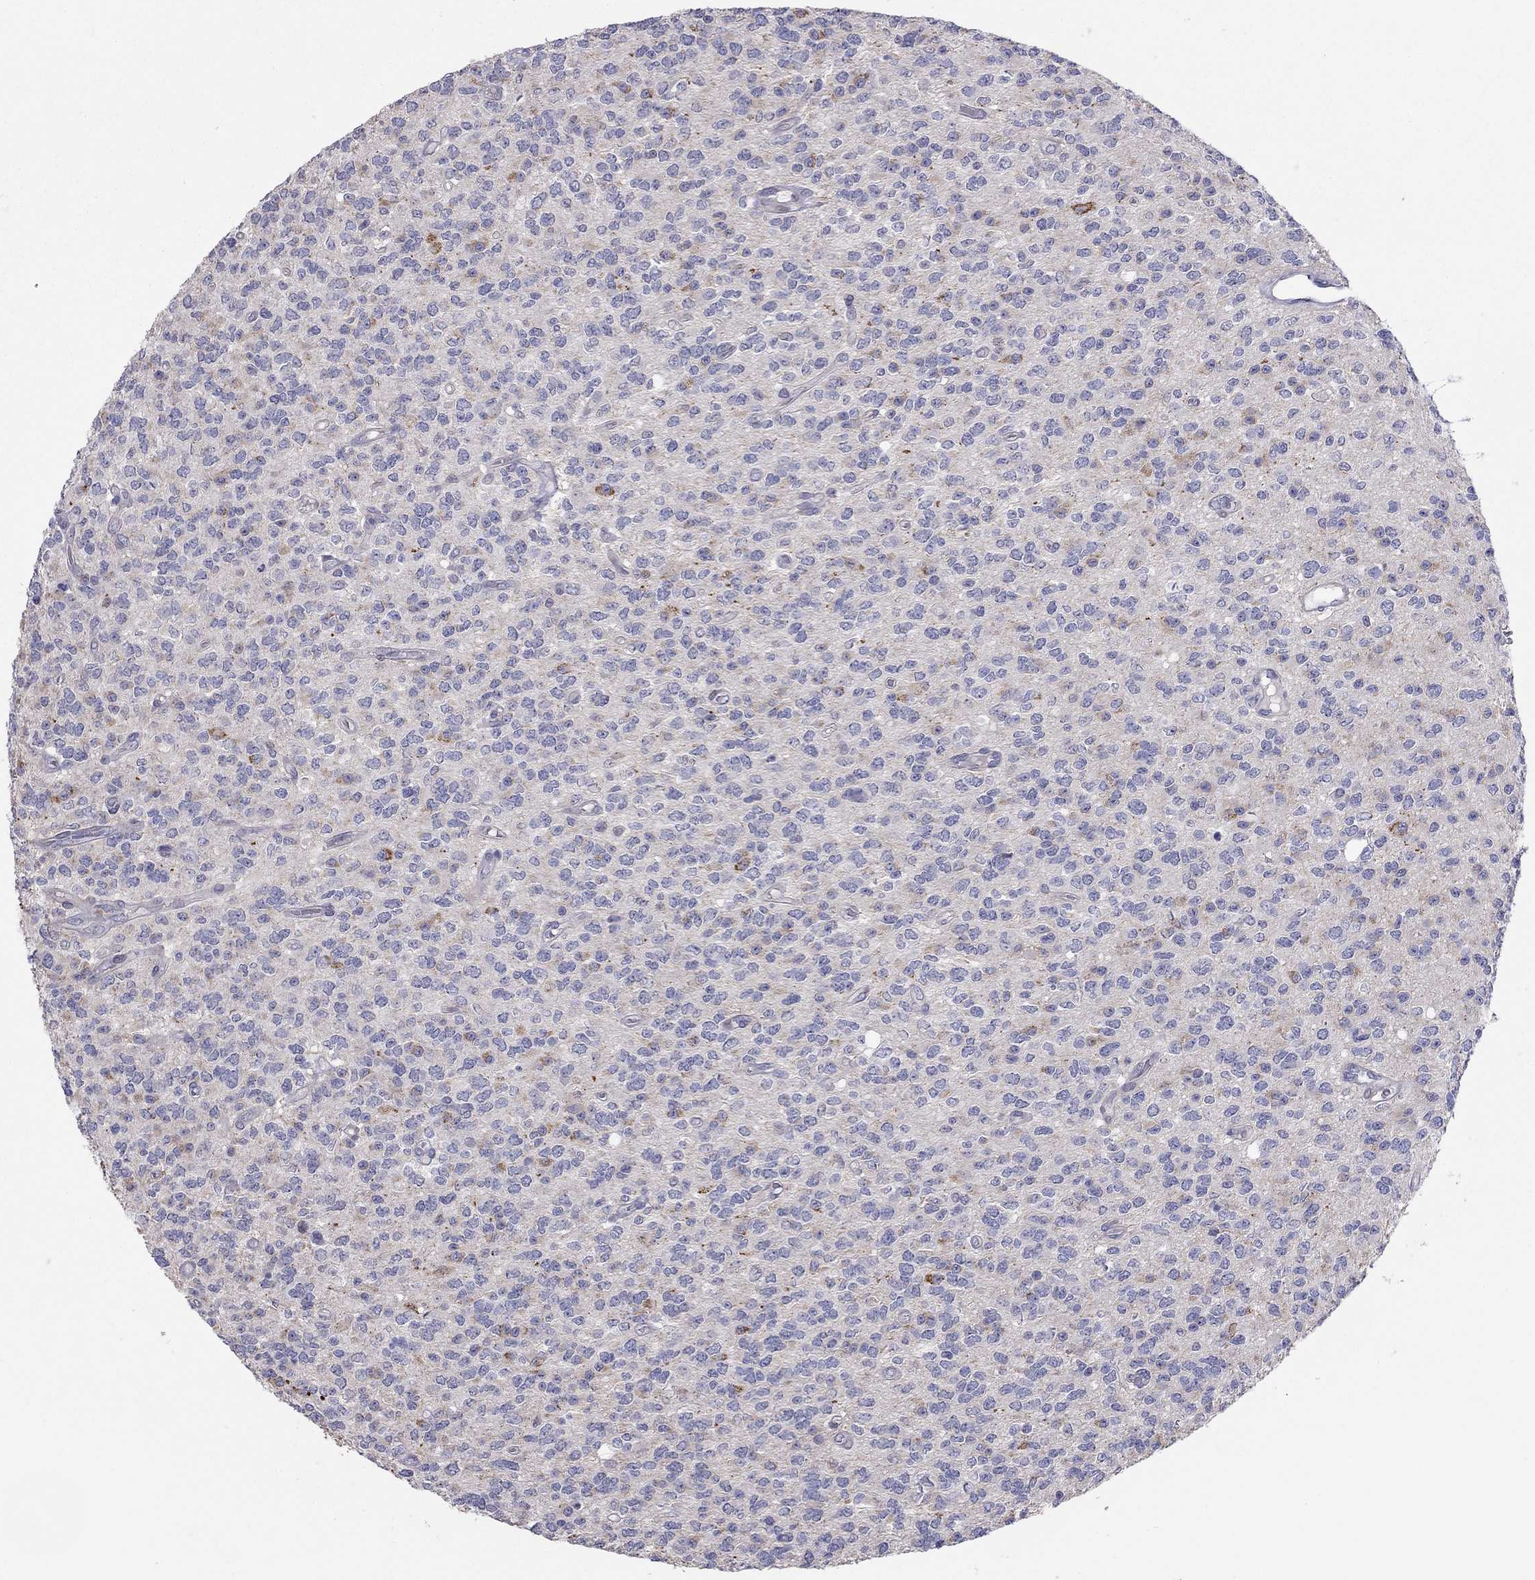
{"staining": {"intensity": "negative", "quantity": "none", "location": "none"}, "tissue": "glioma", "cell_type": "Tumor cells", "image_type": "cancer", "snomed": [{"axis": "morphology", "description": "Glioma, malignant, Low grade"}, {"axis": "topography", "description": "Brain"}], "caption": "Tumor cells show no significant expression in glioma.", "gene": "SYTL2", "patient": {"sex": "female", "age": 45}}